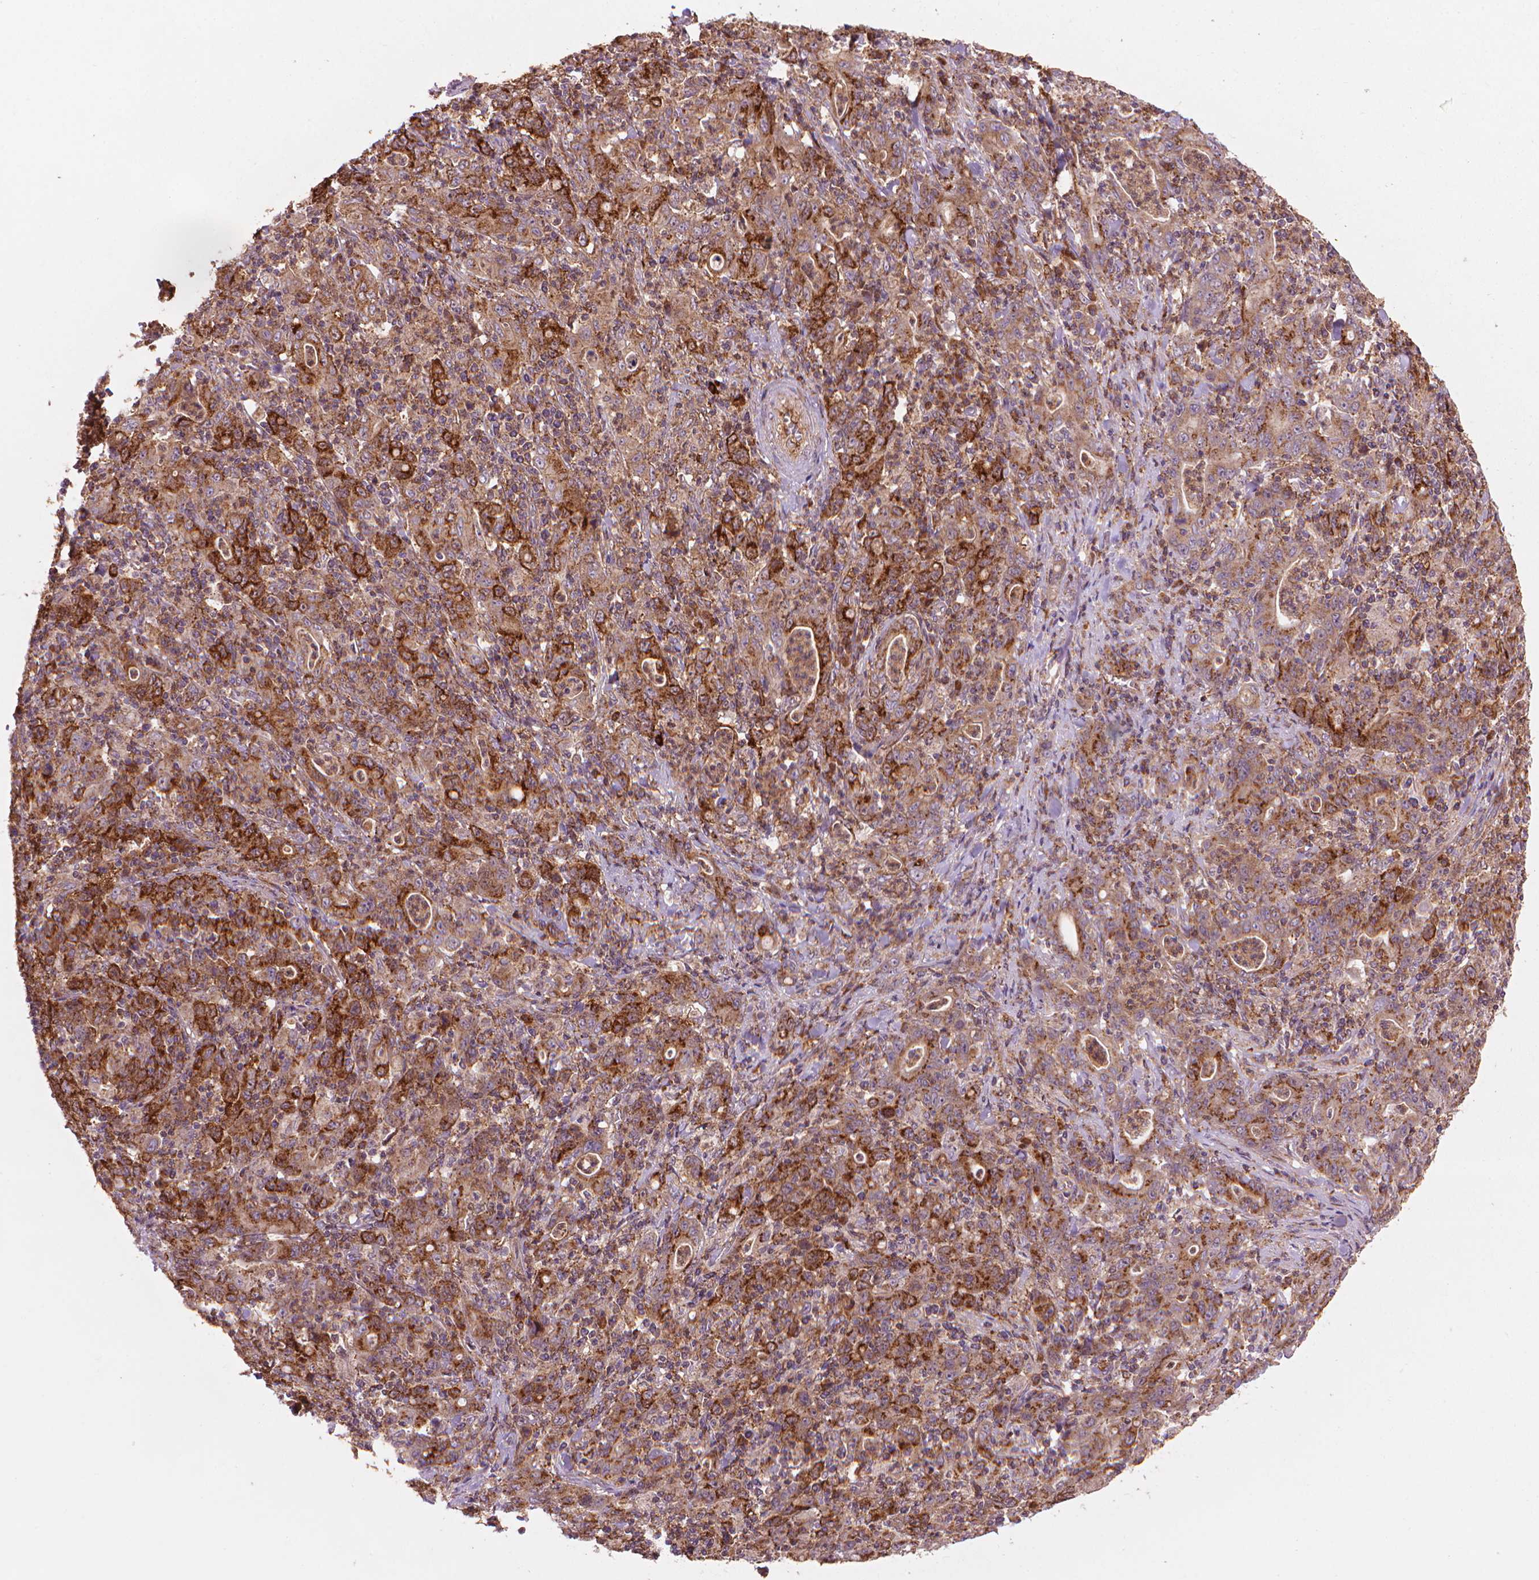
{"staining": {"intensity": "strong", "quantity": ">75%", "location": "cytoplasmic/membranous"}, "tissue": "stomach cancer", "cell_type": "Tumor cells", "image_type": "cancer", "snomed": [{"axis": "morphology", "description": "Adenocarcinoma, NOS"}, {"axis": "topography", "description": "Stomach, upper"}], "caption": "A micrograph showing strong cytoplasmic/membranous staining in approximately >75% of tumor cells in stomach cancer (adenocarcinoma), as visualized by brown immunohistochemical staining.", "gene": "VARS2", "patient": {"sex": "male", "age": 69}}